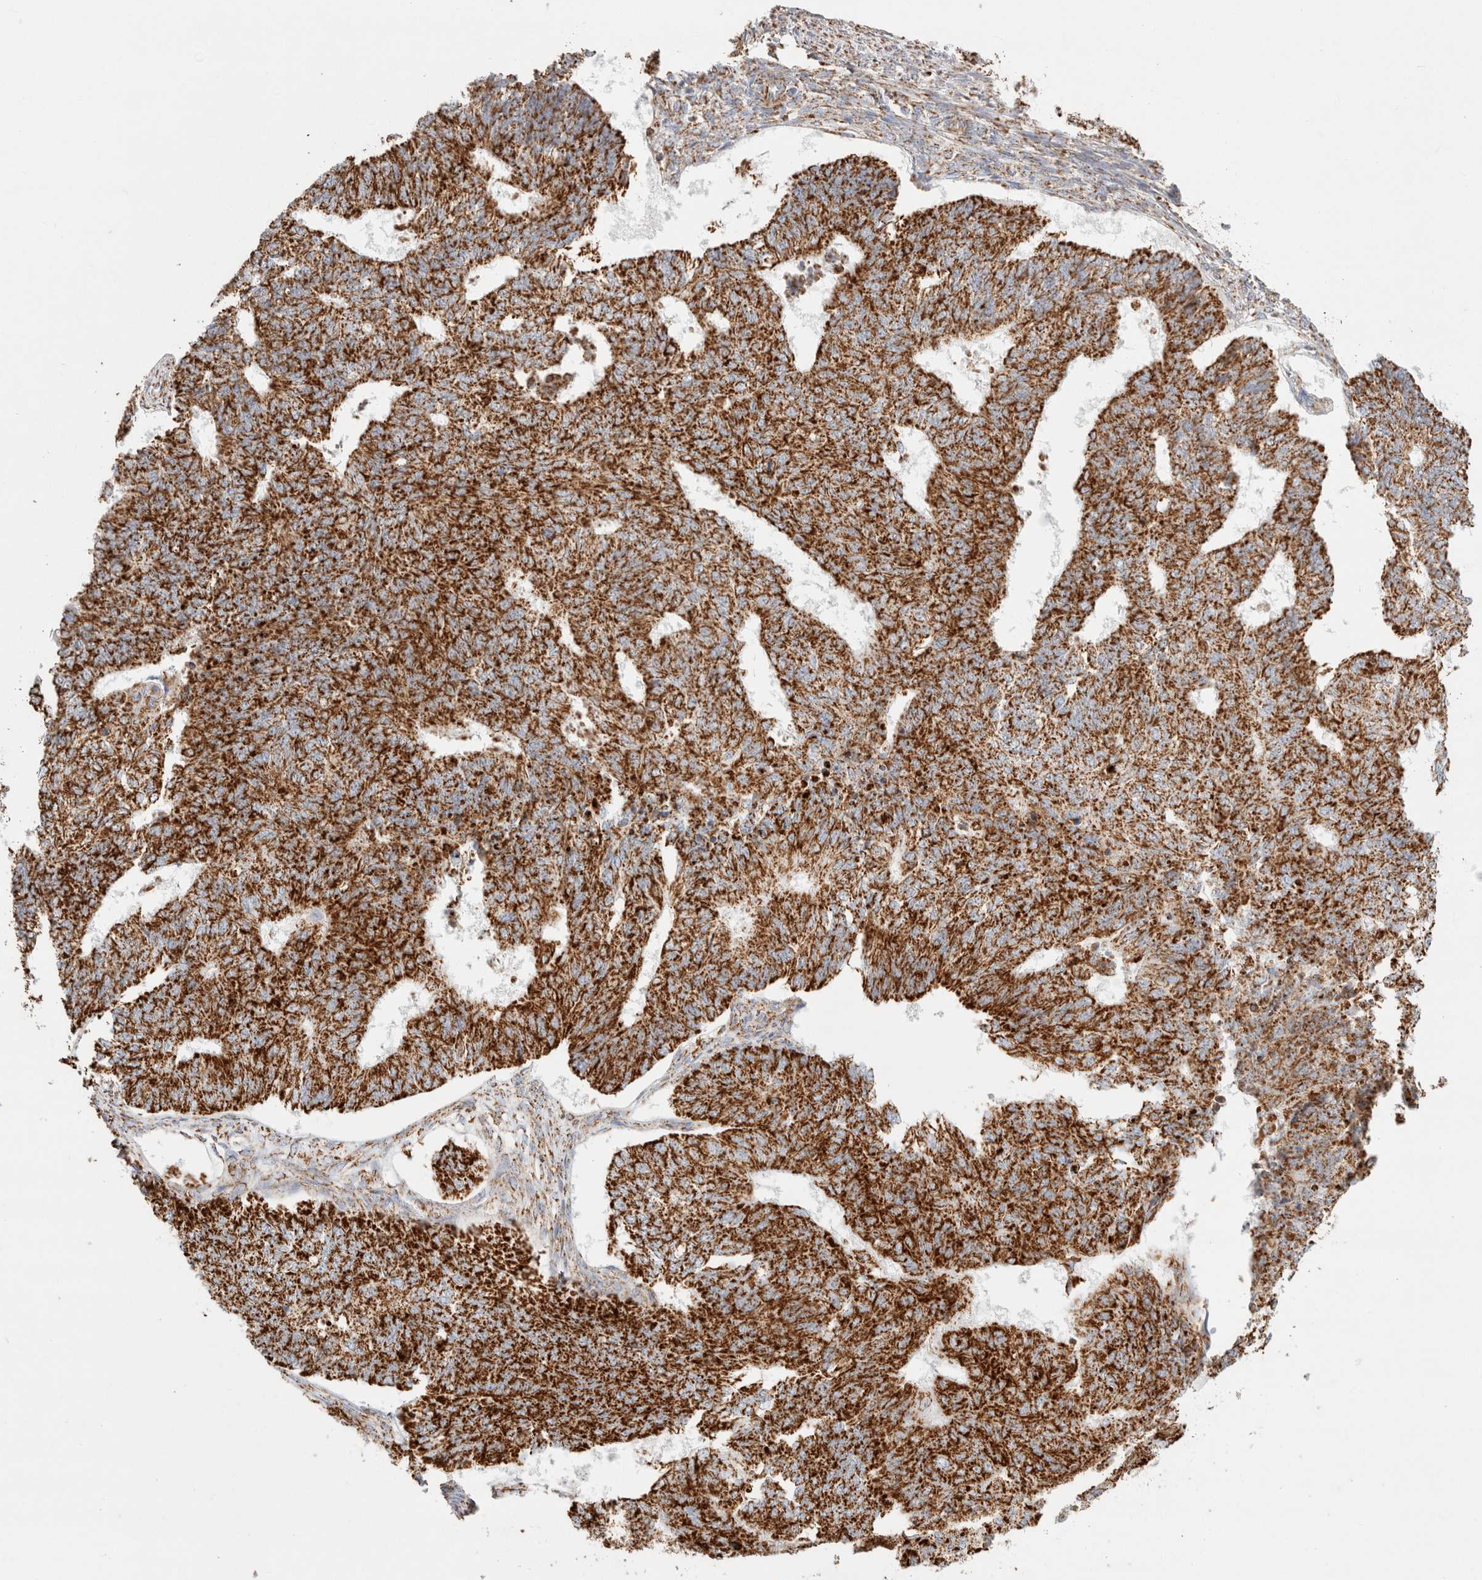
{"staining": {"intensity": "strong", "quantity": ">75%", "location": "cytoplasmic/membranous"}, "tissue": "endometrial cancer", "cell_type": "Tumor cells", "image_type": "cancer", "snomed": [{"axis": "morphology", "description": "Adenocarcinoma, NOS"}, {"axis": "topography", "description": "Endometrium"}], "caption": "The histopathology image shows staining of endometrial cancer, revealing strong cytoplasmic/membranous protein staining (brown color) within tumor cells.", "gene": "PHB2", "patient": {"sex": "female", "age": 32}}